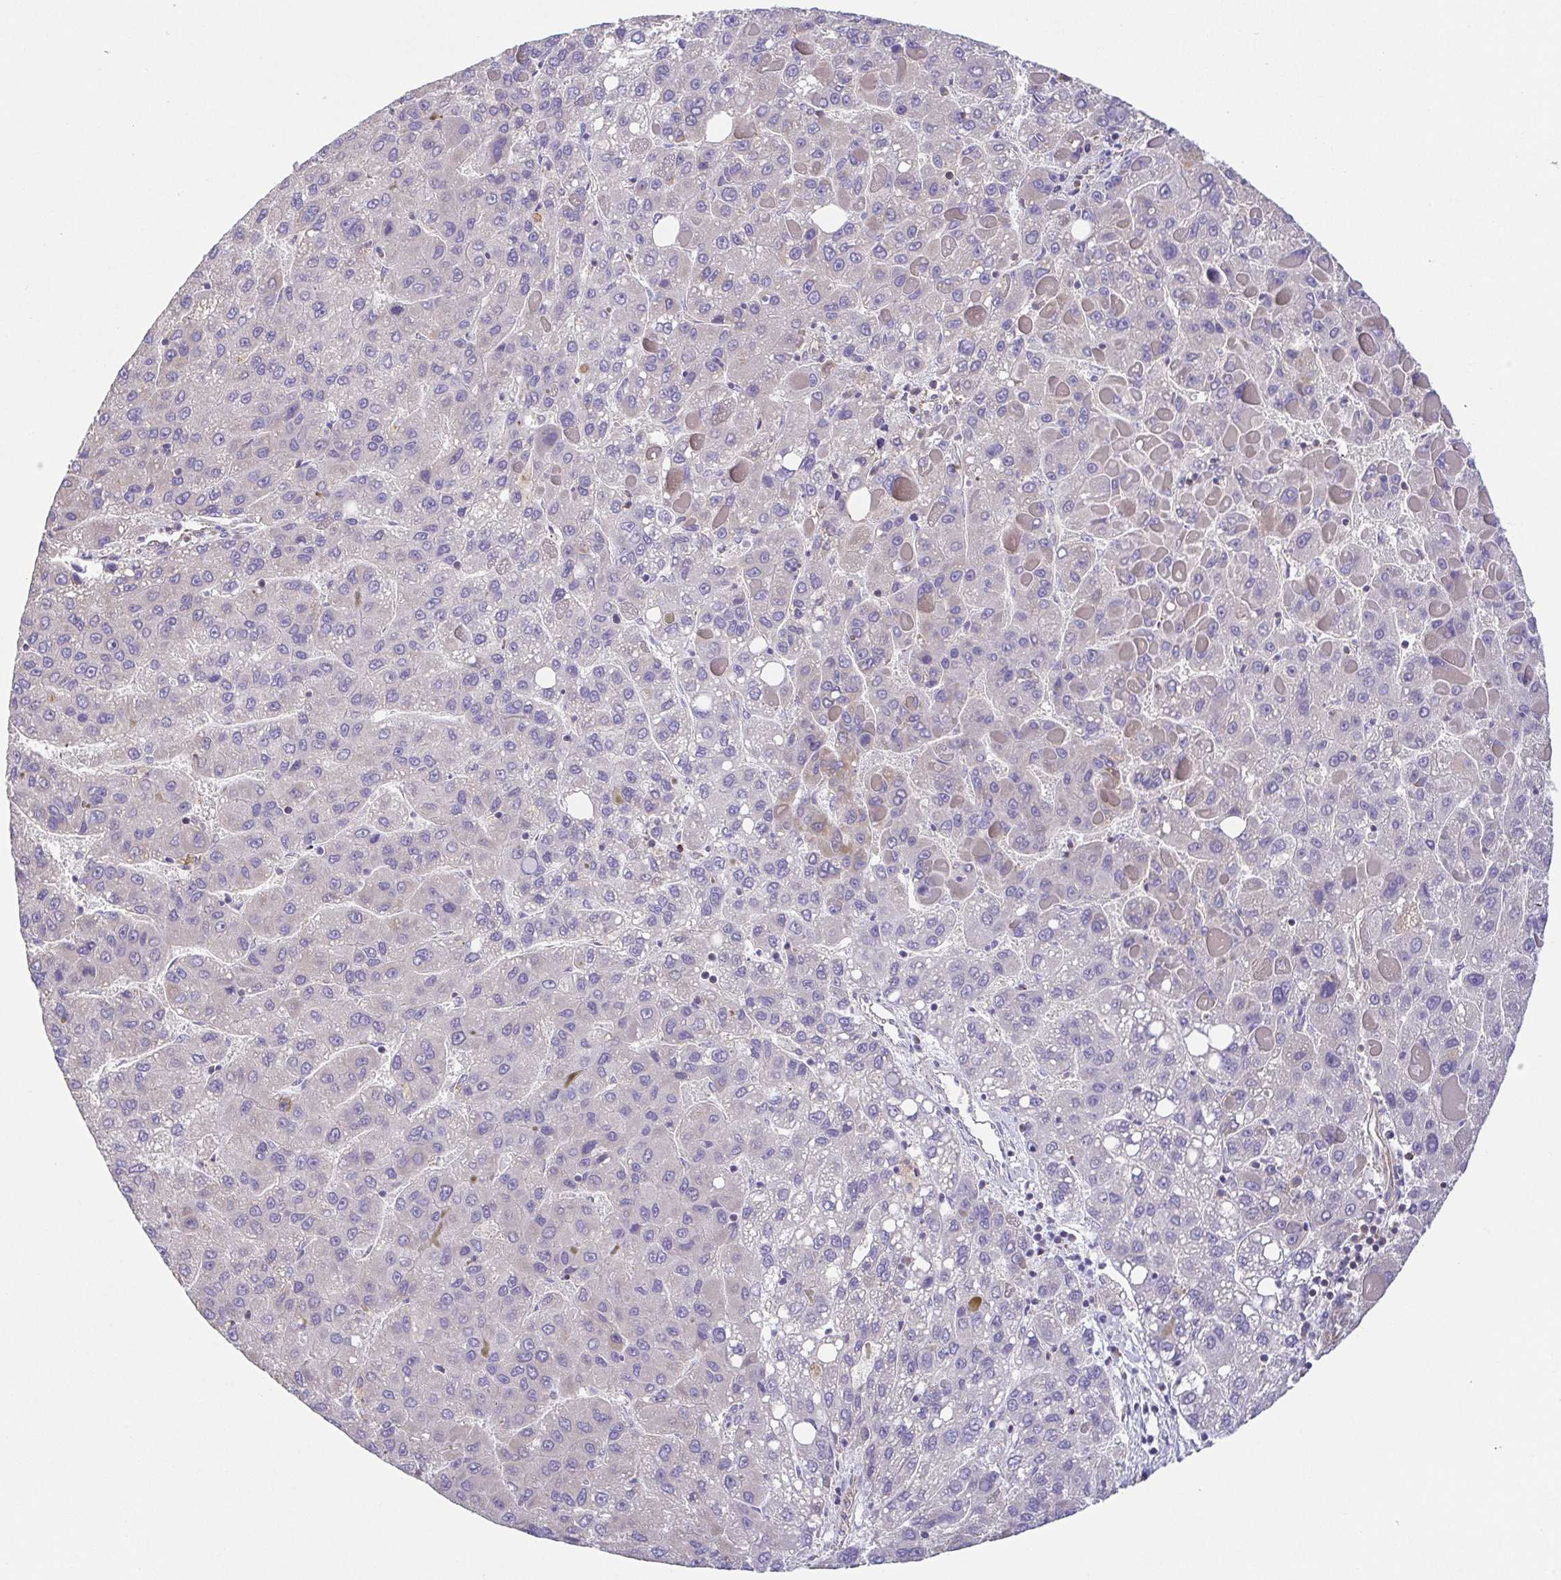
{"staining": {"intensity": "negative", "quantity": "none", "location": "none"}, "tissue": "liver cancer", "cell_type": "Tumor cells", "image_type": "cancer", "snomed": [{"axis": "morphology", "description": "Carcinoma, Hepatocellular, NOS"}, {"axis": "topography", "description": "Liver"}], "caption": "IHC micrograph of neoplastic tissue: human liver cancer (hepatocellular carcinoma) stained with DAB exhibits no significant protein expression in tumor cells.", "gene": "GINM1", "patient": {"sex": "female", "age": 82}}